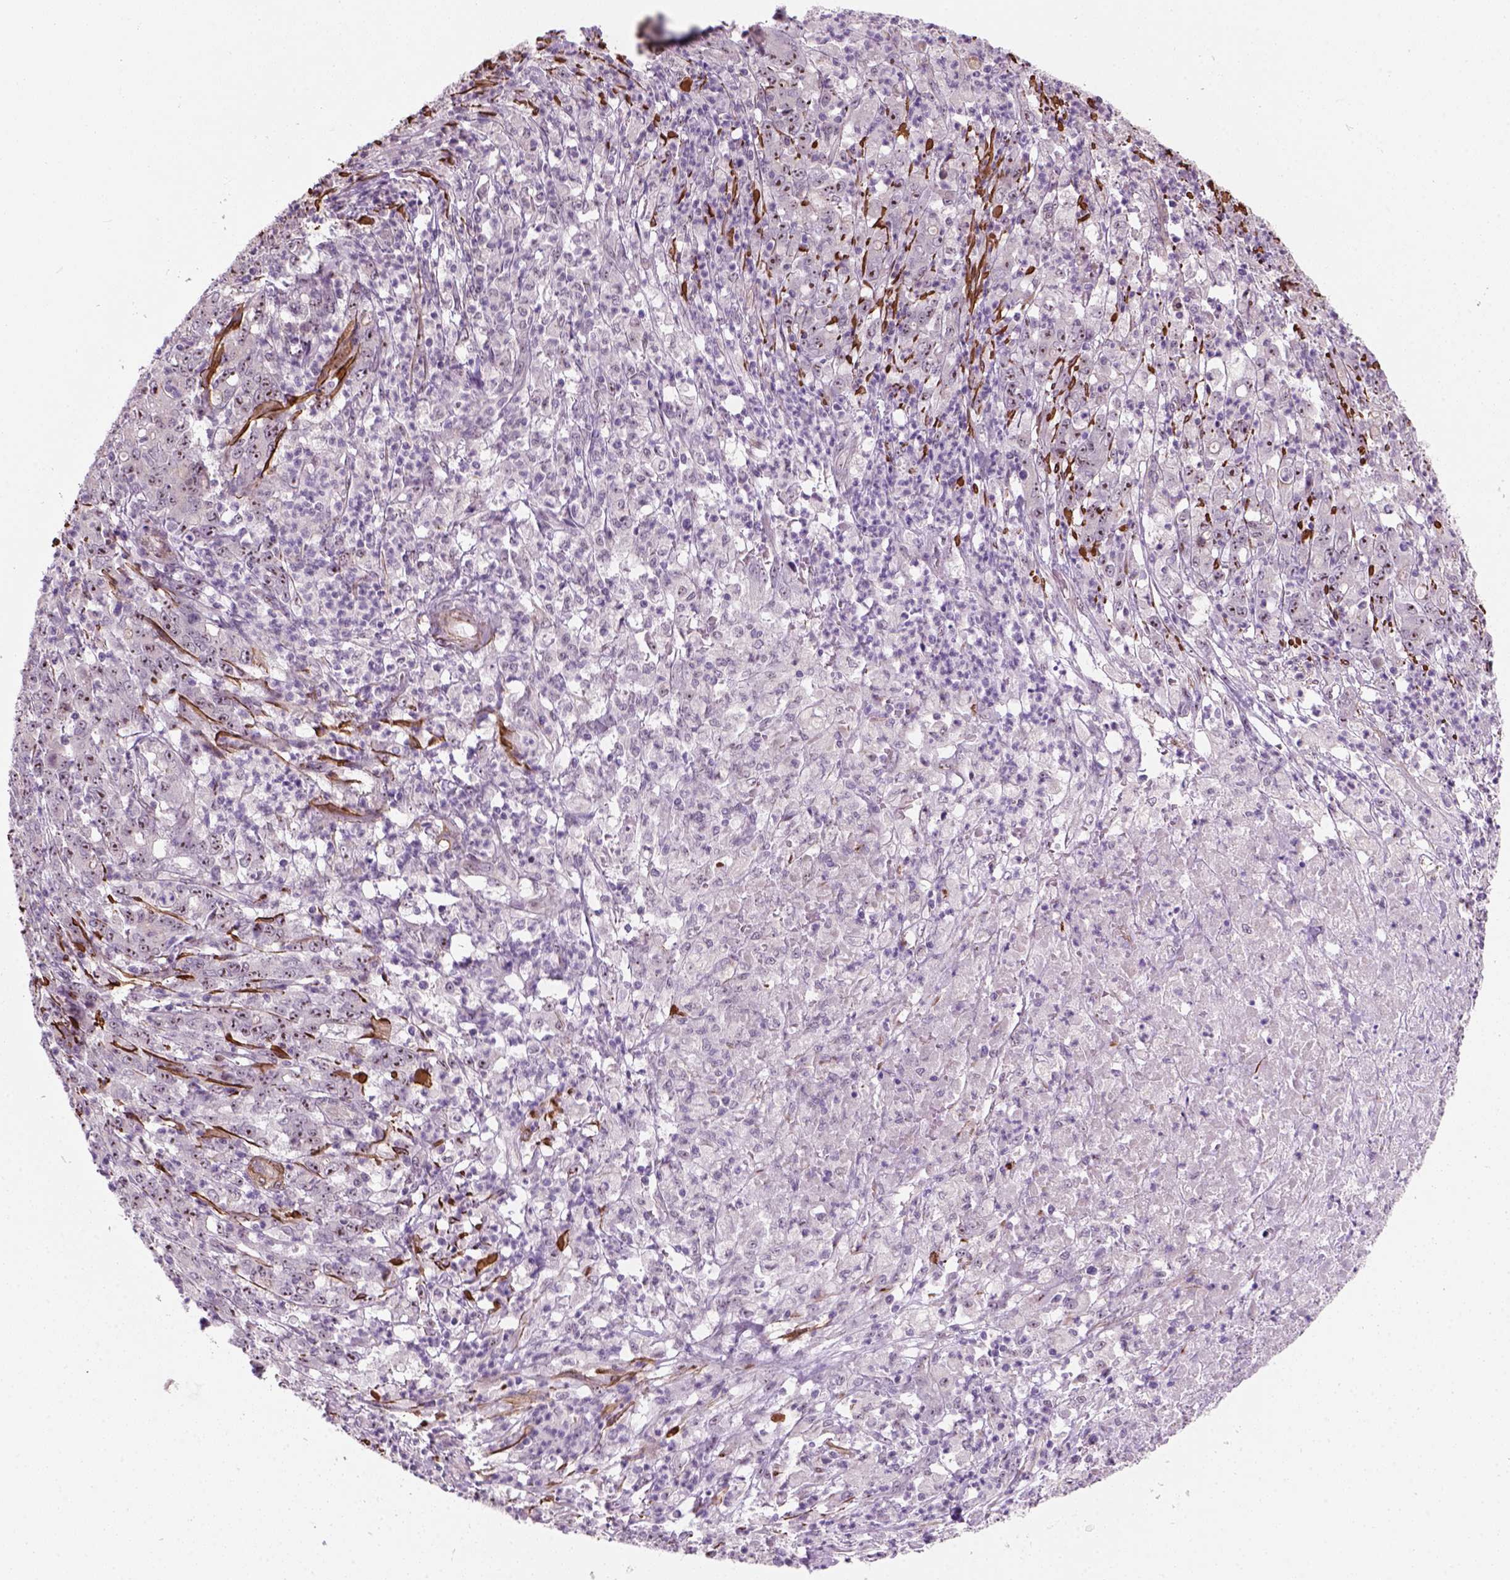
{"staining": {"intensity": "moderate", "quantity": ">75%", "location": "nuclear"}, "tissue": "stomach cancer", "cell_type": "Tumor cells", "image_type": "cancer", "snomed": [{"axis": "morphology", "description": "Adenocarcinoma, NOS"}, {"axis": "topography", "description": "Stomach, lower"}], "caption": "Immunohistochemistry (IHC) micrograph of neoplastic tissue: stomach cancer (adenocarcinoma) stained using immunohistochemistry demonstrates medium levels of moderate protein expression localized specifically in the nuclear of tumor cells, appearing as a nuclear brown color.", "gene": "RRS1", "patient": {"sex": "female", "age": 71}}